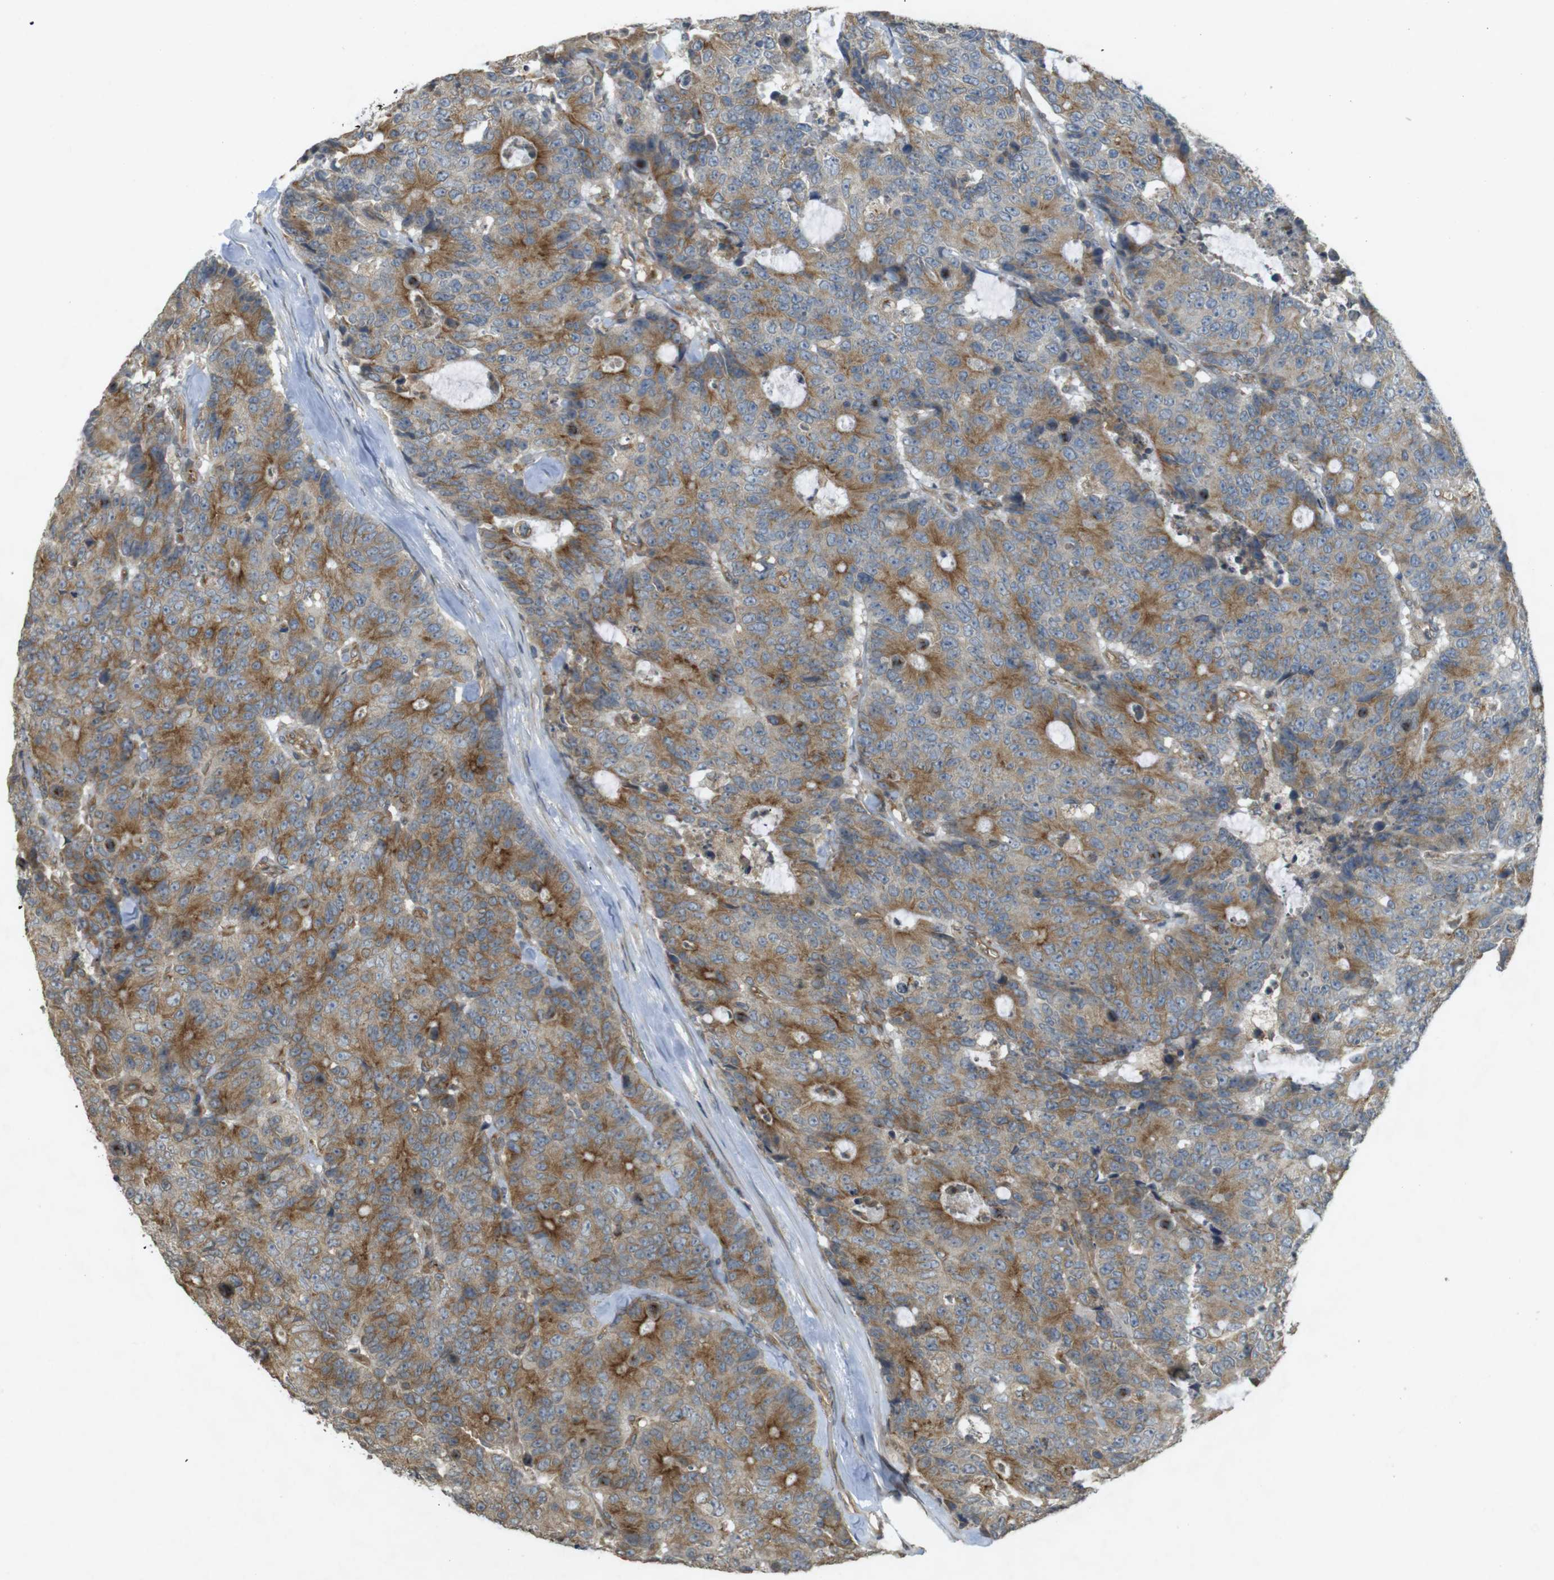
{"staining": {"intensity": "moderate", "quantity": ">75%", "location": "cytoplasmic/membranous"}, "tissue": "colorectal cancer", "cell_type": "Tumor cells", "image_type": "cancer", "snomed": [{"axis": "morphology", "description": "Adenocarcinoma, NOS"}, {"axis": "topography", "description": "Colon"}], "caption": "Protein analysis of colorectal cancer tissue displays moderate cytoplasmic/membranous staining in approximately >75% of tumor cells. The staining is performed using DAB brown chromogen to label protein expression. The nuclei are counter-stained blue using hematoxylin.", "gene": "KIF5B", "patient": {"sex": "female", "age": 86}}